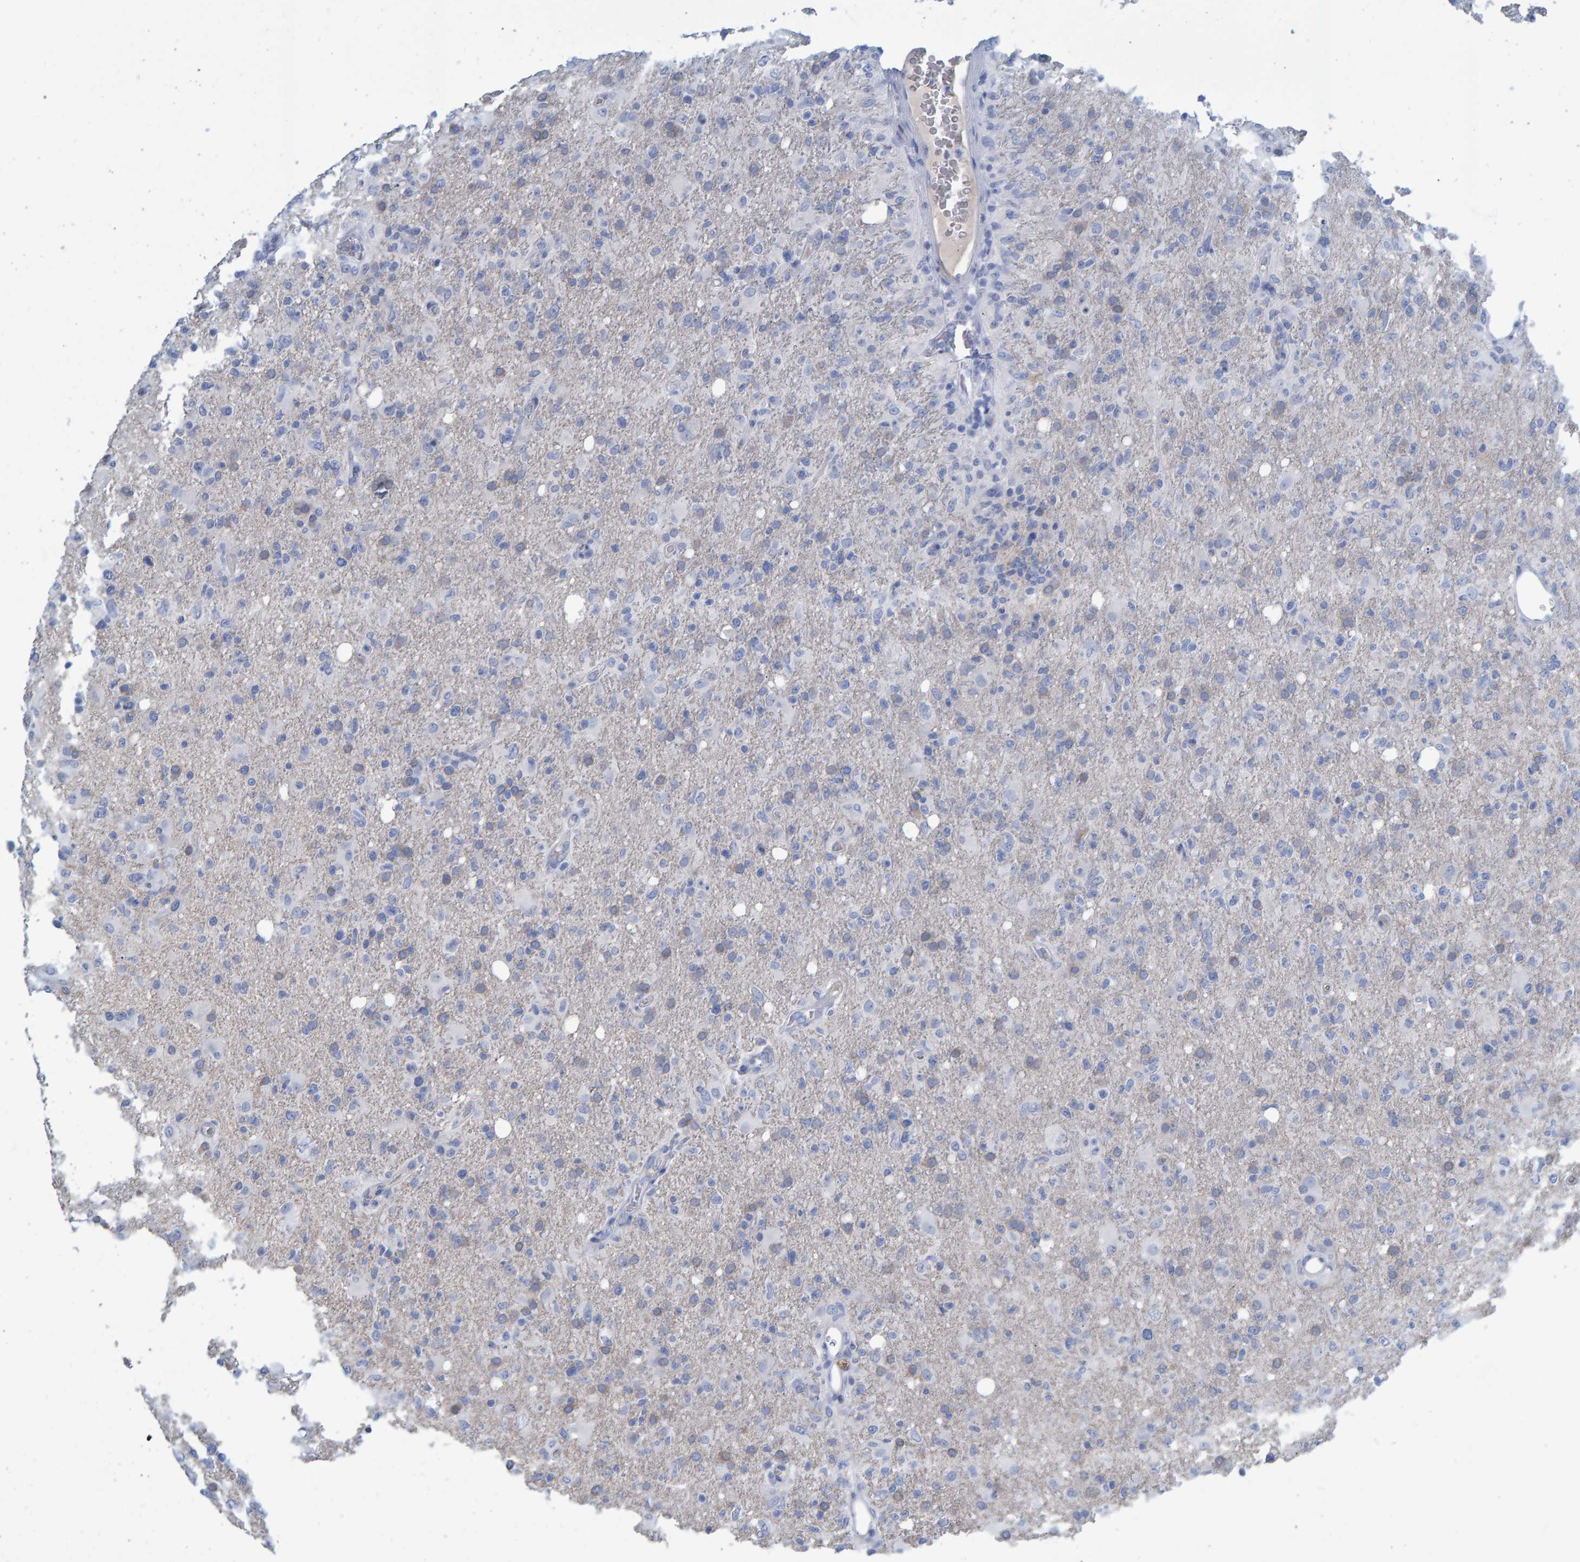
{"staining": {"intensity": "negative", "quantity": "none", "location": "none"}, "tissue": "glioma", "cell_type": "Tumor cells", "image_type": "cancer", "snomed": [{"axis": "morphology", "description": "Glioma, malignant, High grade"}, {"axis": "topography", "description": "Brain"}], "caption": "Human high-grade glioma (malignant) stained for a protein using immunohistochemistry (IHC) exhibits no expression in tumor cells.", "gene": "SLC34A3", "patient": {"sex": "female", "age": 57}}